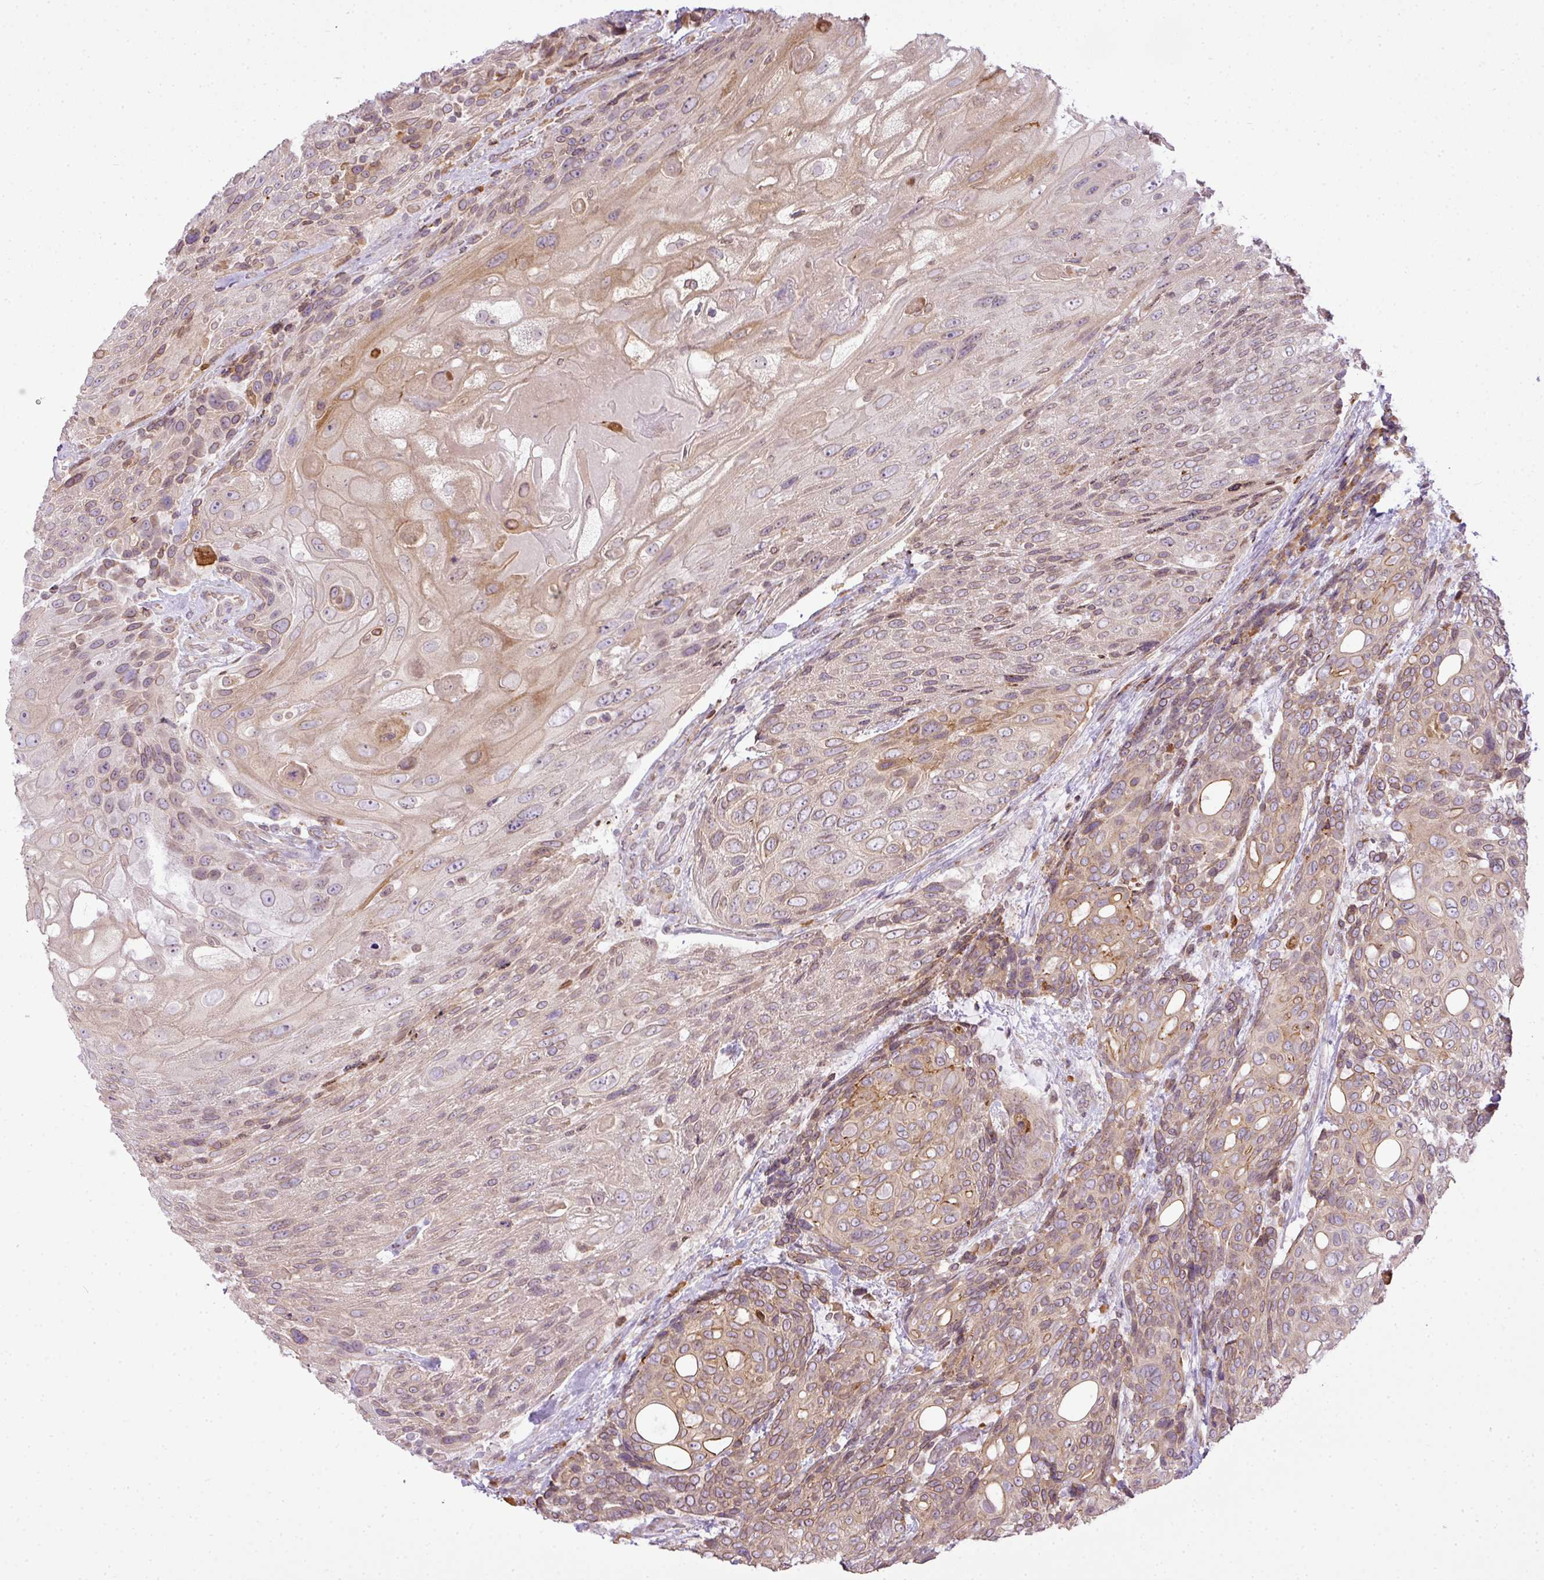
{"staining": {"intensity": "weak", "quantity": "25%-75%", "location": "nuclear"}, "tissue": "urothelial cancer", "cell_type": "Tumor cells", "image_type": "cancer", "snomed": [{"axis": "morphology", "description": "Urothelial carcinoma, High grade"}, {"axis": "topography", "description": "Urinary bladder"}], "caption": "An image showing weak nuclear positivity in approximately 25%-75% of tumor cells in high-grade urothelial carcinoma, as visualized by brown immunohistochemical staining.", "gene": "COX18", "patient": {"sex": "female", "age": 70}}